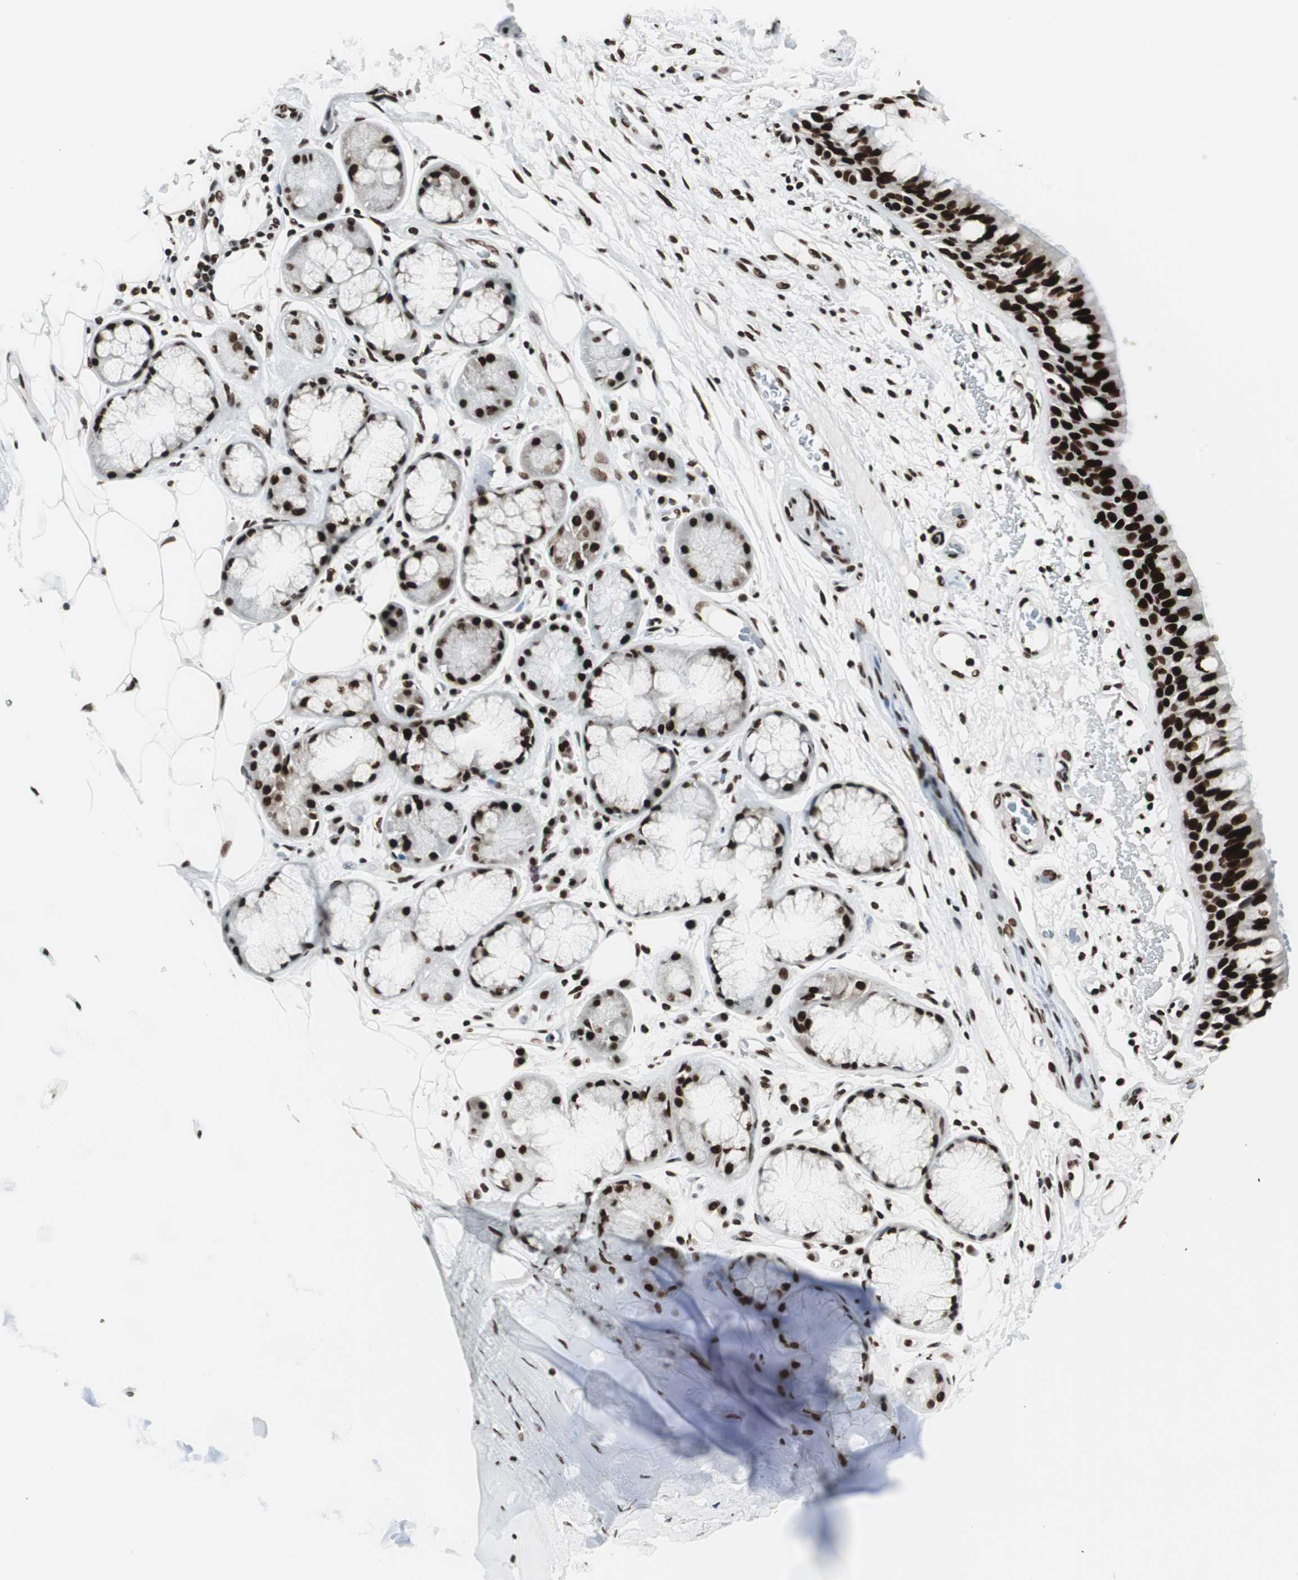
{"staining": {"intensity": "strong", "quantity": ">75%", "location": "nuclear"}, "tissue": "bronchus", "cell_type": "Respiratory epithelial cells", "image_type": "normal", "snomed": [{"axis": "morphology", "description": "Normal tissue, NOS"}, {"axis": "topography", "description": "Bronchus"}], "caption": "Normal bronchus shows strong nuclear expression in about >75% of respiratory epithelial cells.", "gene": "EWSR1", "patient": {"sex": "male", "age": 66}}